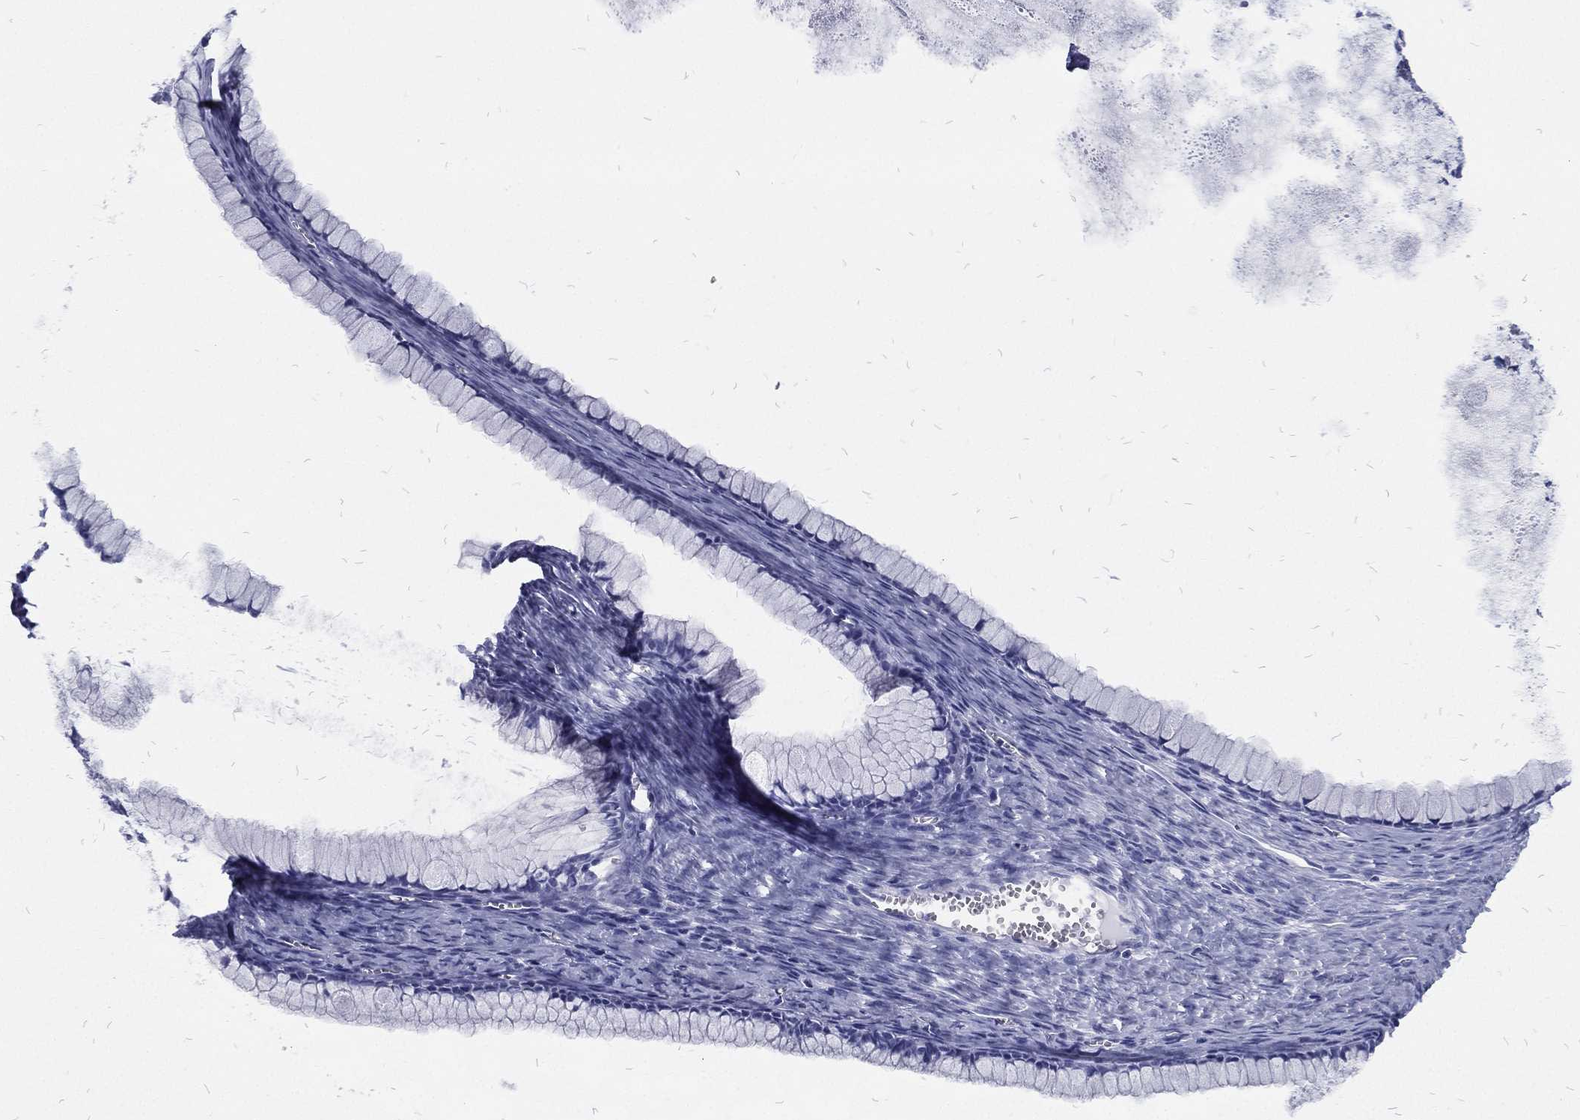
{"staining": {"intensity": "negative", "quantity": "none", "location": "none"}, "tissue": "ovarian cancer", "cell_type": "Tumor cells", "image_type": "cancer", "snomed": [{"axis": "morphology", "description": "Cystadenocarcinoma, mucinous, NOS"}, {"axis": "topography", "description": "Ovary"}], "caption": "Immunohistochemistry of ovarian cancer shows no positivity in tumor cells.", "gene": "RSPH4A", "patient": {"sex": "female", "age": 41}}